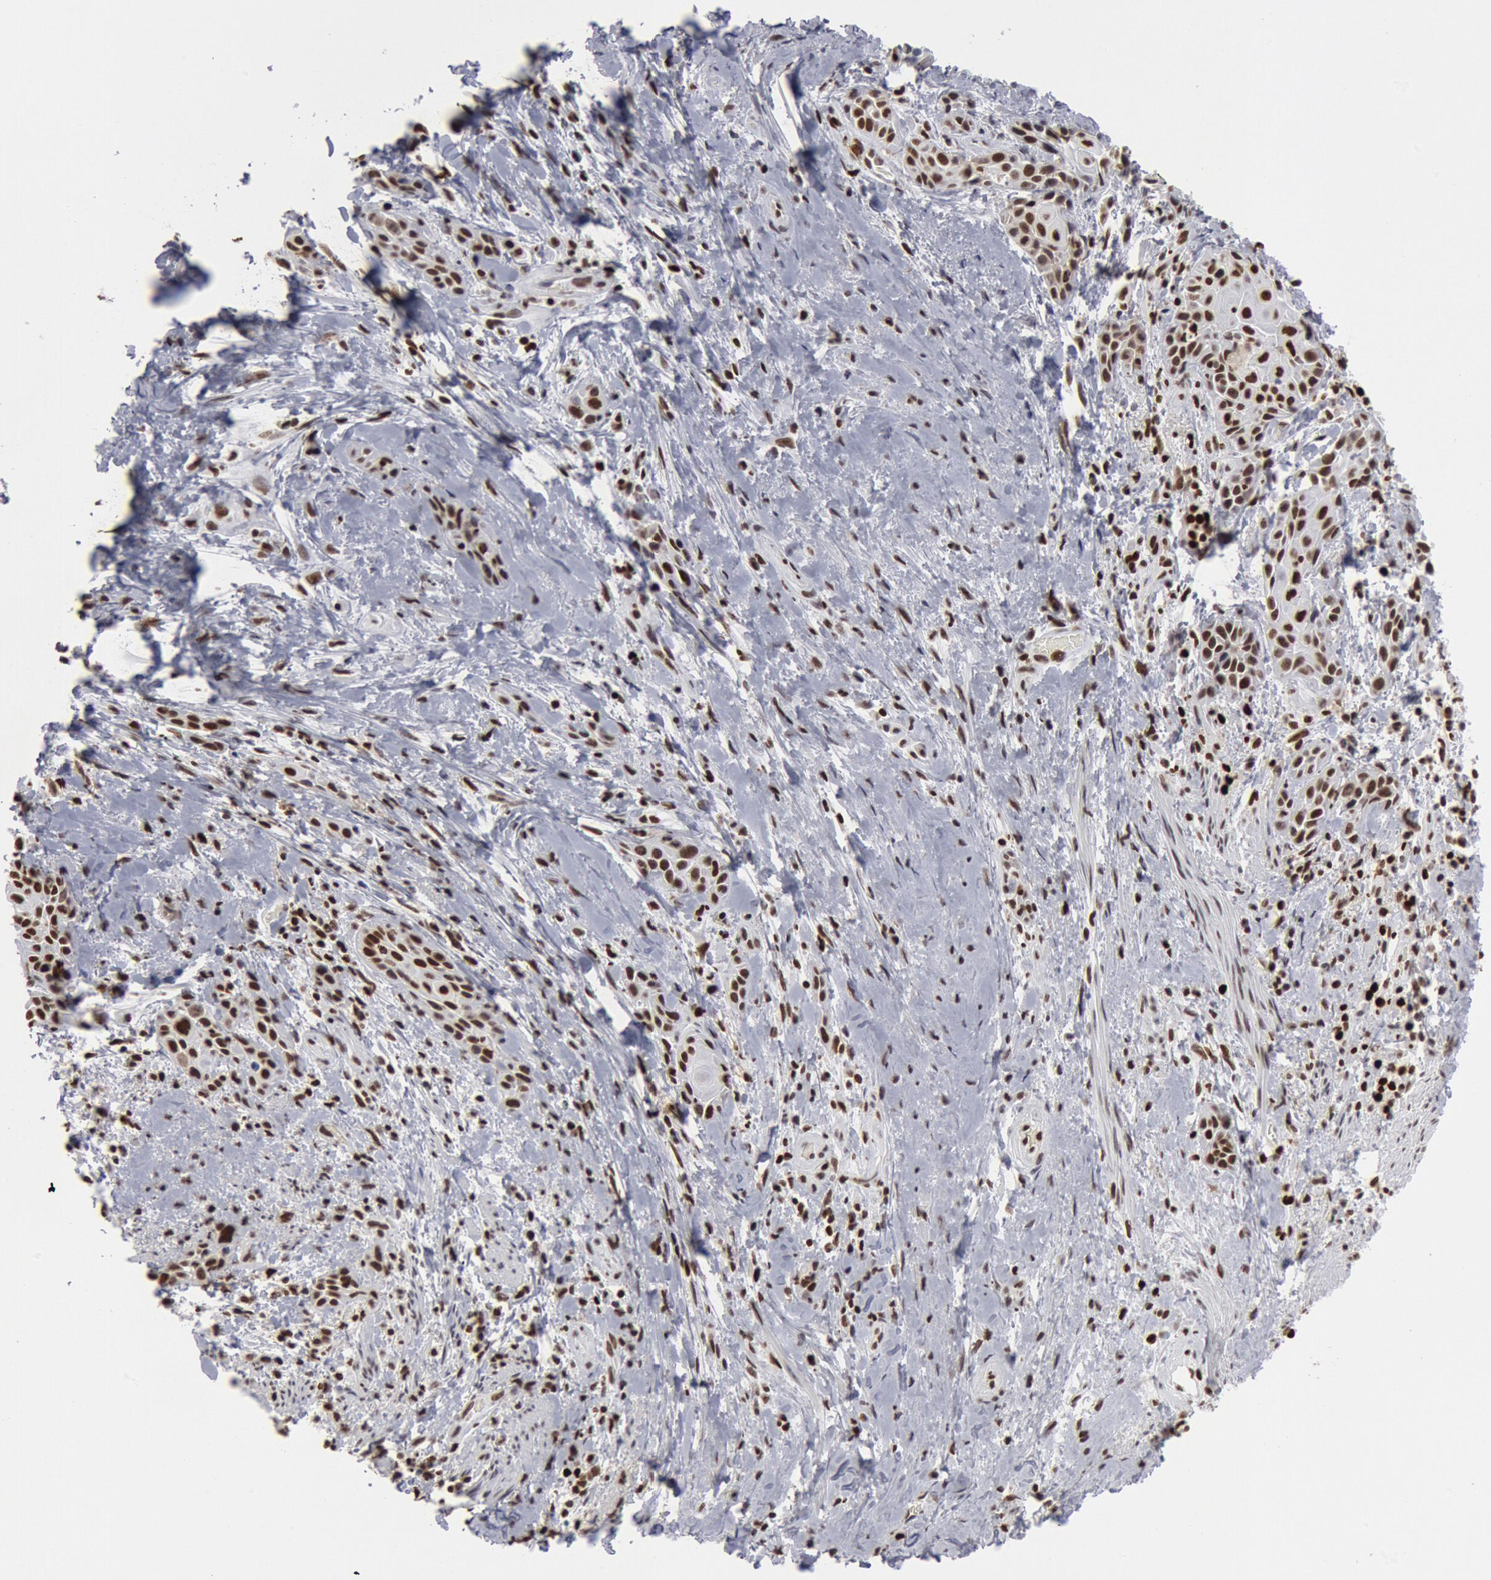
{"staining": {"intensity": "strong", "quantity": ">75%", "location": "nuclear"}, "tissue": "skin cancer", "cell_type": "Tumor cells", "image_type": "cancer", "snomed": [{"axis": "morphology", "description": "Squamous cell carcinoma, NOS"}, {"axis": "topography", "description": "Skin"}, {"axis": "topography", "description": "Anal"}], "caption": "This is an image of IHC staining of skin cancer (squamous cell carcinoma), which shows strong positivity in the nuclear of tumor cells.", "gene": "SUB1", "patient": {"sex": "male", "age": 64}}